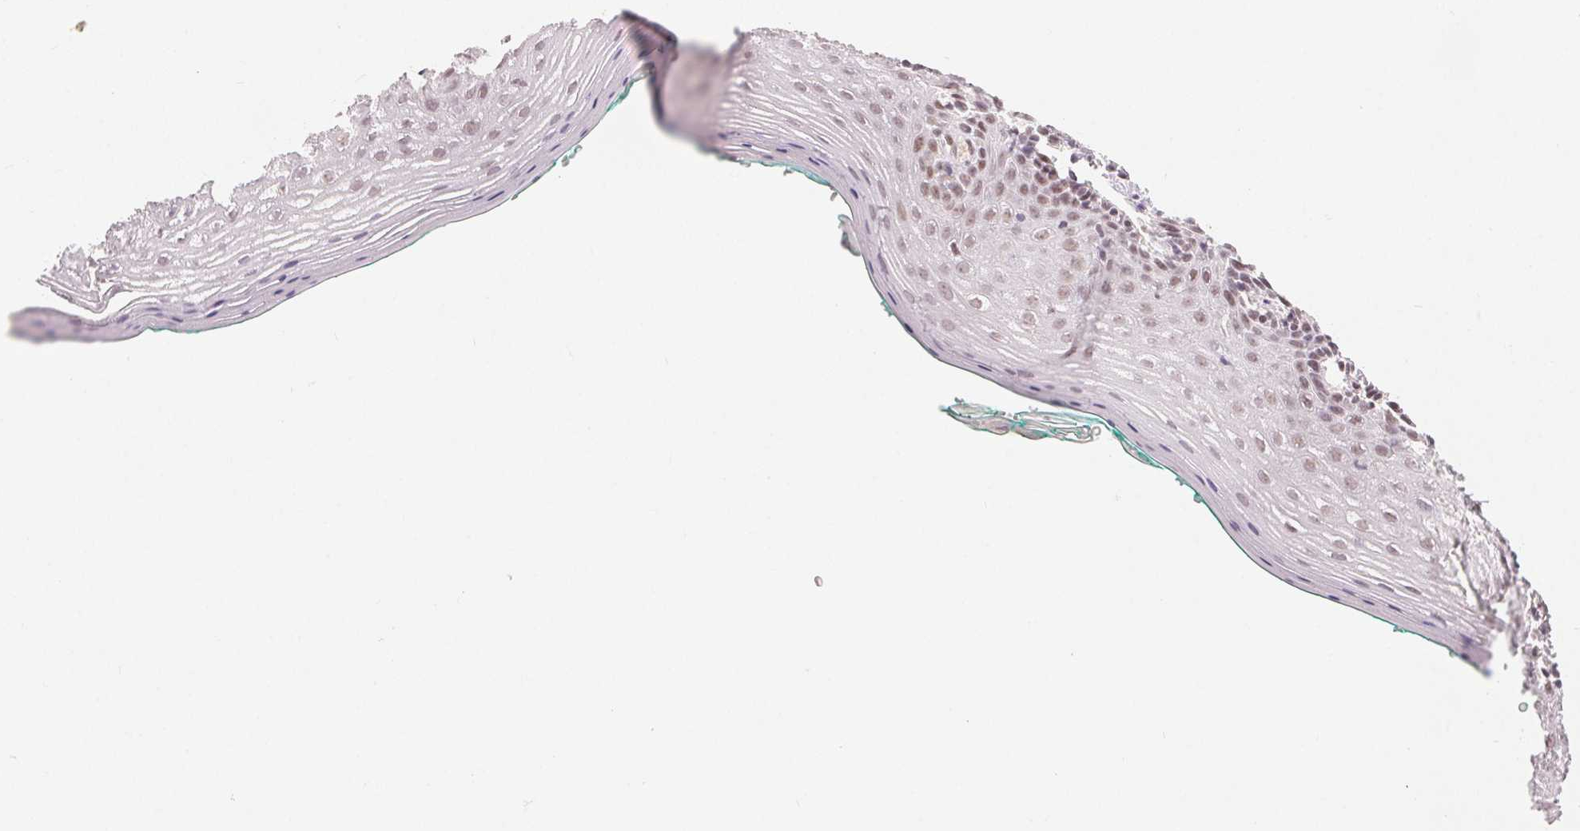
{"staining": {"intensity": "weak", "quantity": "25%-75%", "location": "nuclear"}, "tissue": "vagina", "cell_type": "Squamous epithelial cells", "image_type": "normal", "snomed": [{"axis": "morphology", "description": "Normal tissue, NOS"}, {"axis": "topography", "description": "Vagina"}], "caption": "Immunohistochemistry (IHC) histopathology image of benign vagina: vagina stained using immunohistochemistry (IHC) reveals low levels of weak protein expression localized specifically in the nuclear of squamous epithelial cells, appearing as a nuclear brown color.", "gene": "DEK", "patient": {"sex": "female", "age": 42}}